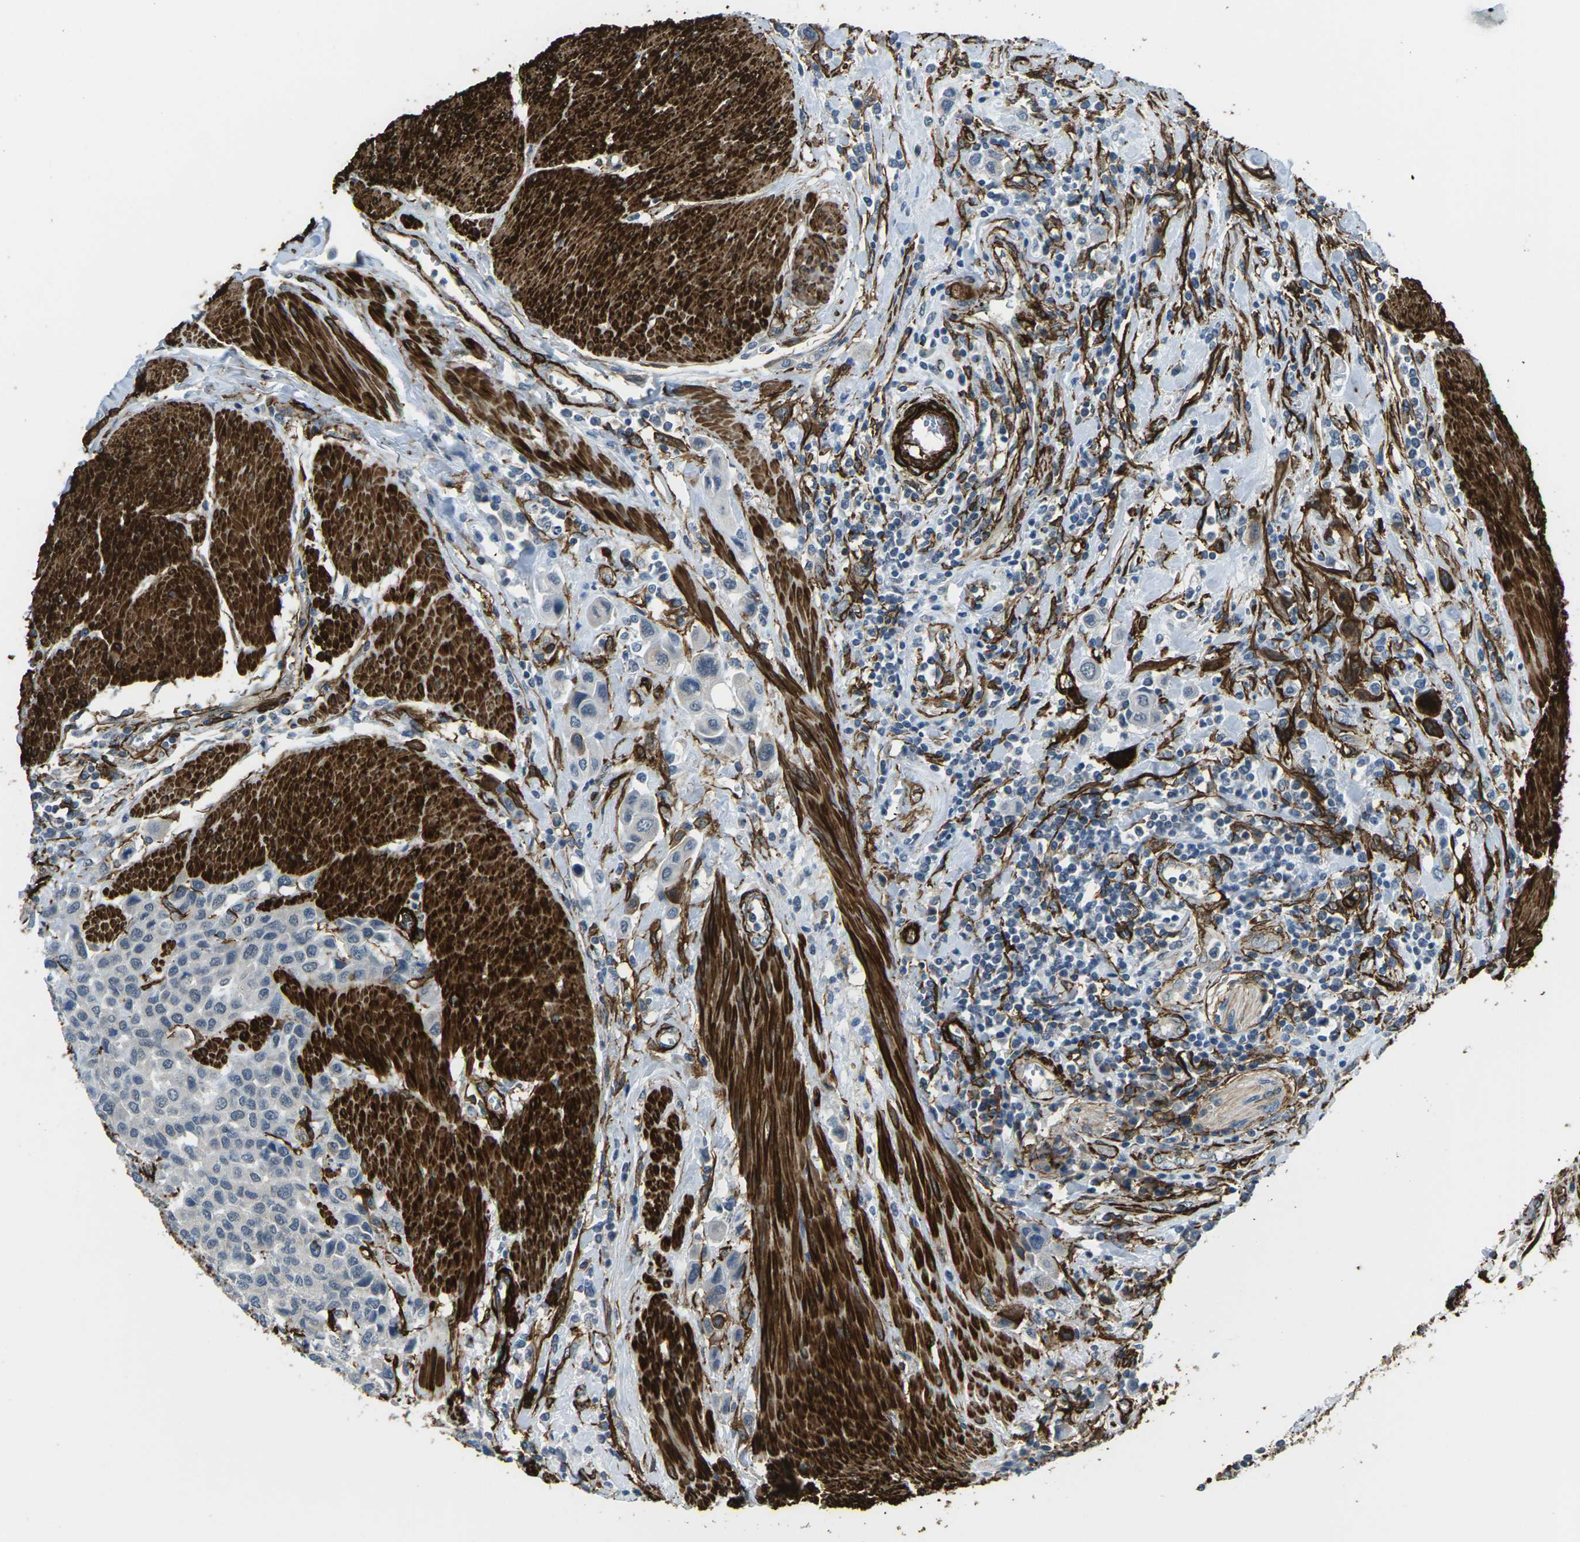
{"staining": {"intensity": "negative", "quantity": "none", "location": "none"}, "tissue": "urothelial cancer", "cell_type": "Tumor cells", "image_type": "cancer", "snomed": [{"axis": "morphology", "description": "Urothelial carcinoma, High grade"}, {"axis": "topography", "description": "Urinary bladder"}], "caption": "The micrograph exhibits no significant positivity in tumor cells of high-grade urothelial carcinoma.", "gene": "GRAMD1C", "patient": {"sex": "male", "age": 50}}